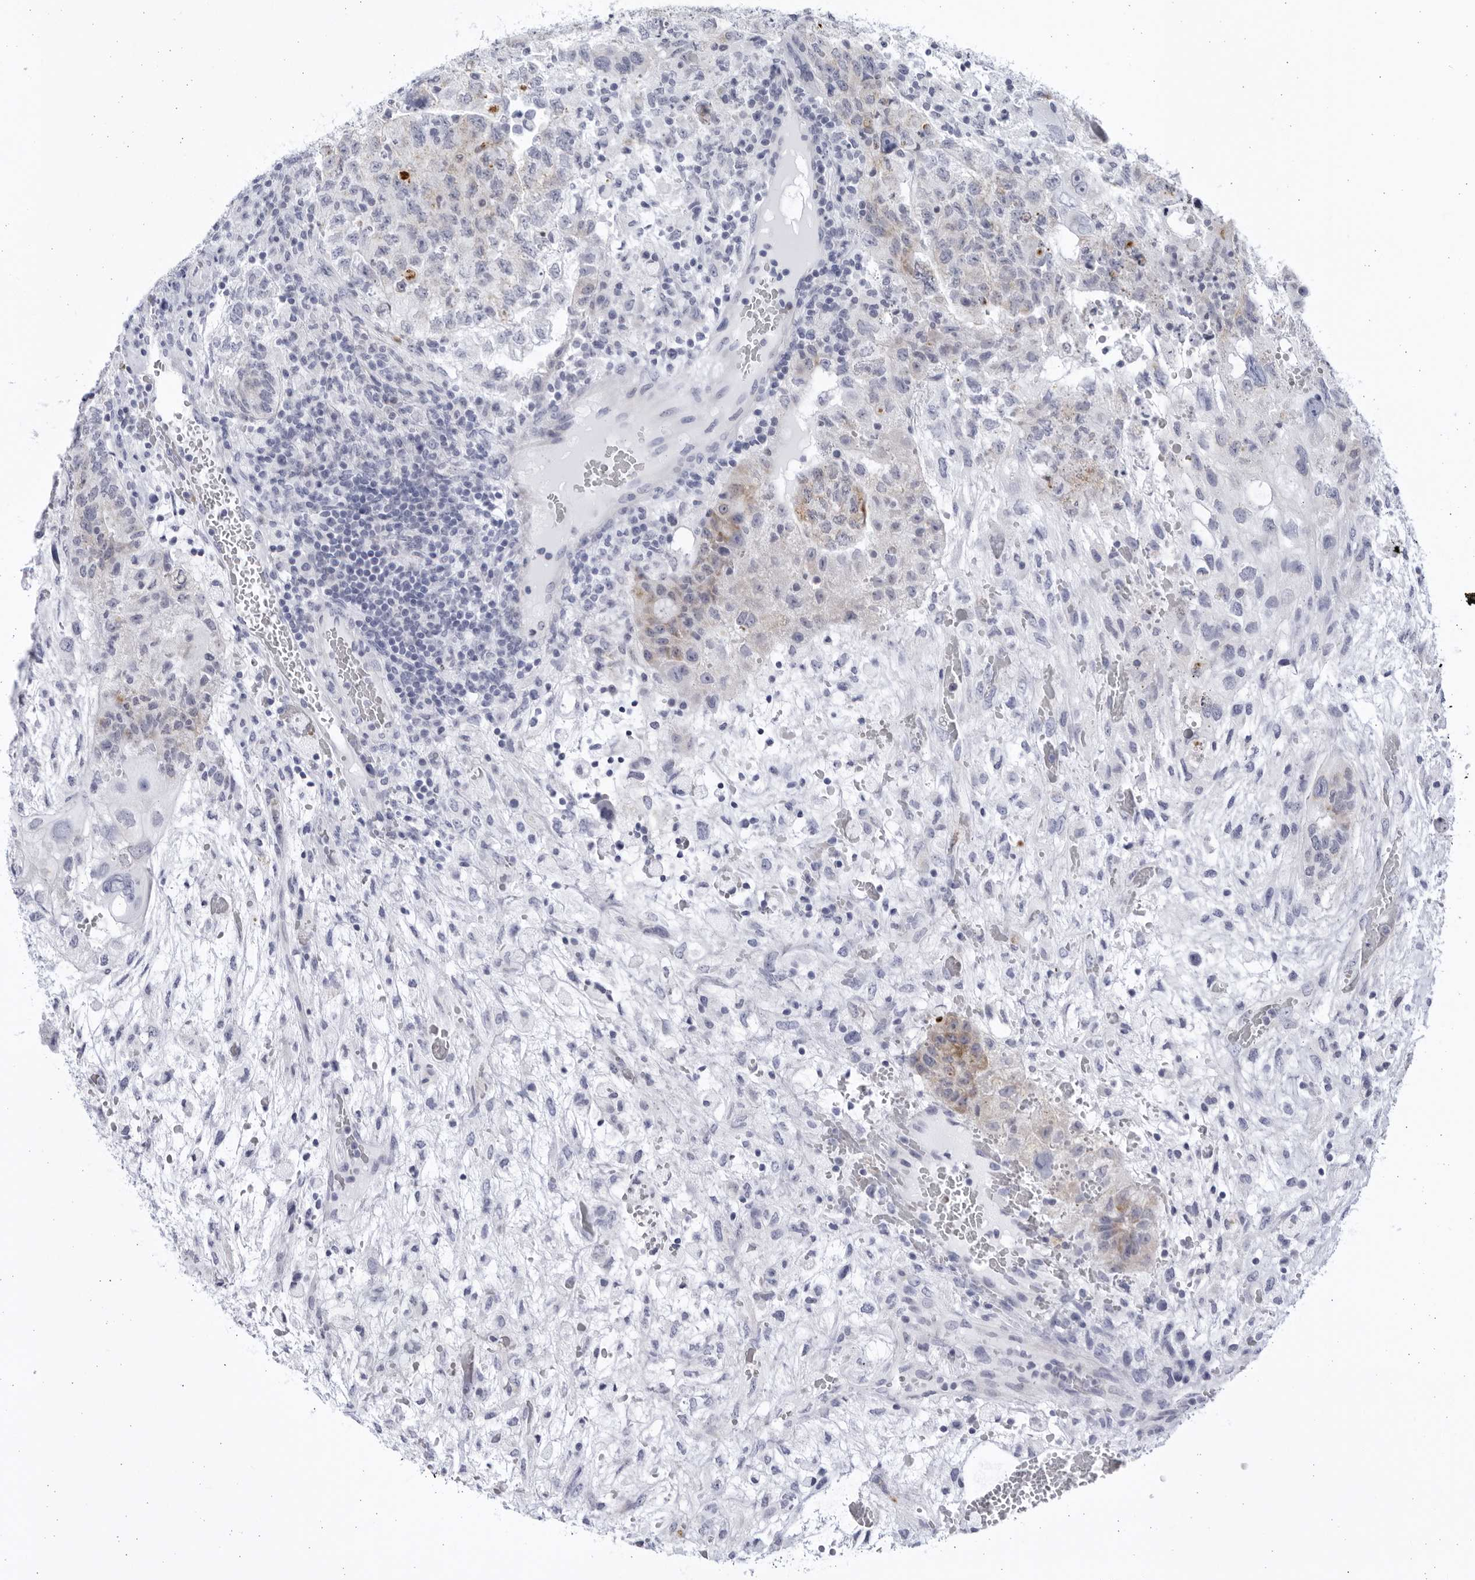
{"staining": {"intensity": "weak", "quantity": "<25%", "location": "cytoplasmic/membranous"}, "tissue": "testis cancer", "cell_type": "Tumor cells", "image_type": "cancer", "snomed": [{"axis": "morphology", "description": "Carcinoma, Embryonal, NOS"}, {"axis": "topography", "description": "Testis"}], "caption": "Immunohistochemical staining of testis embryonal carcinoma displays no significant staining in tumor cells.", "gene": "CCDC181", "patient": {"sex": "male", "age": 36}}